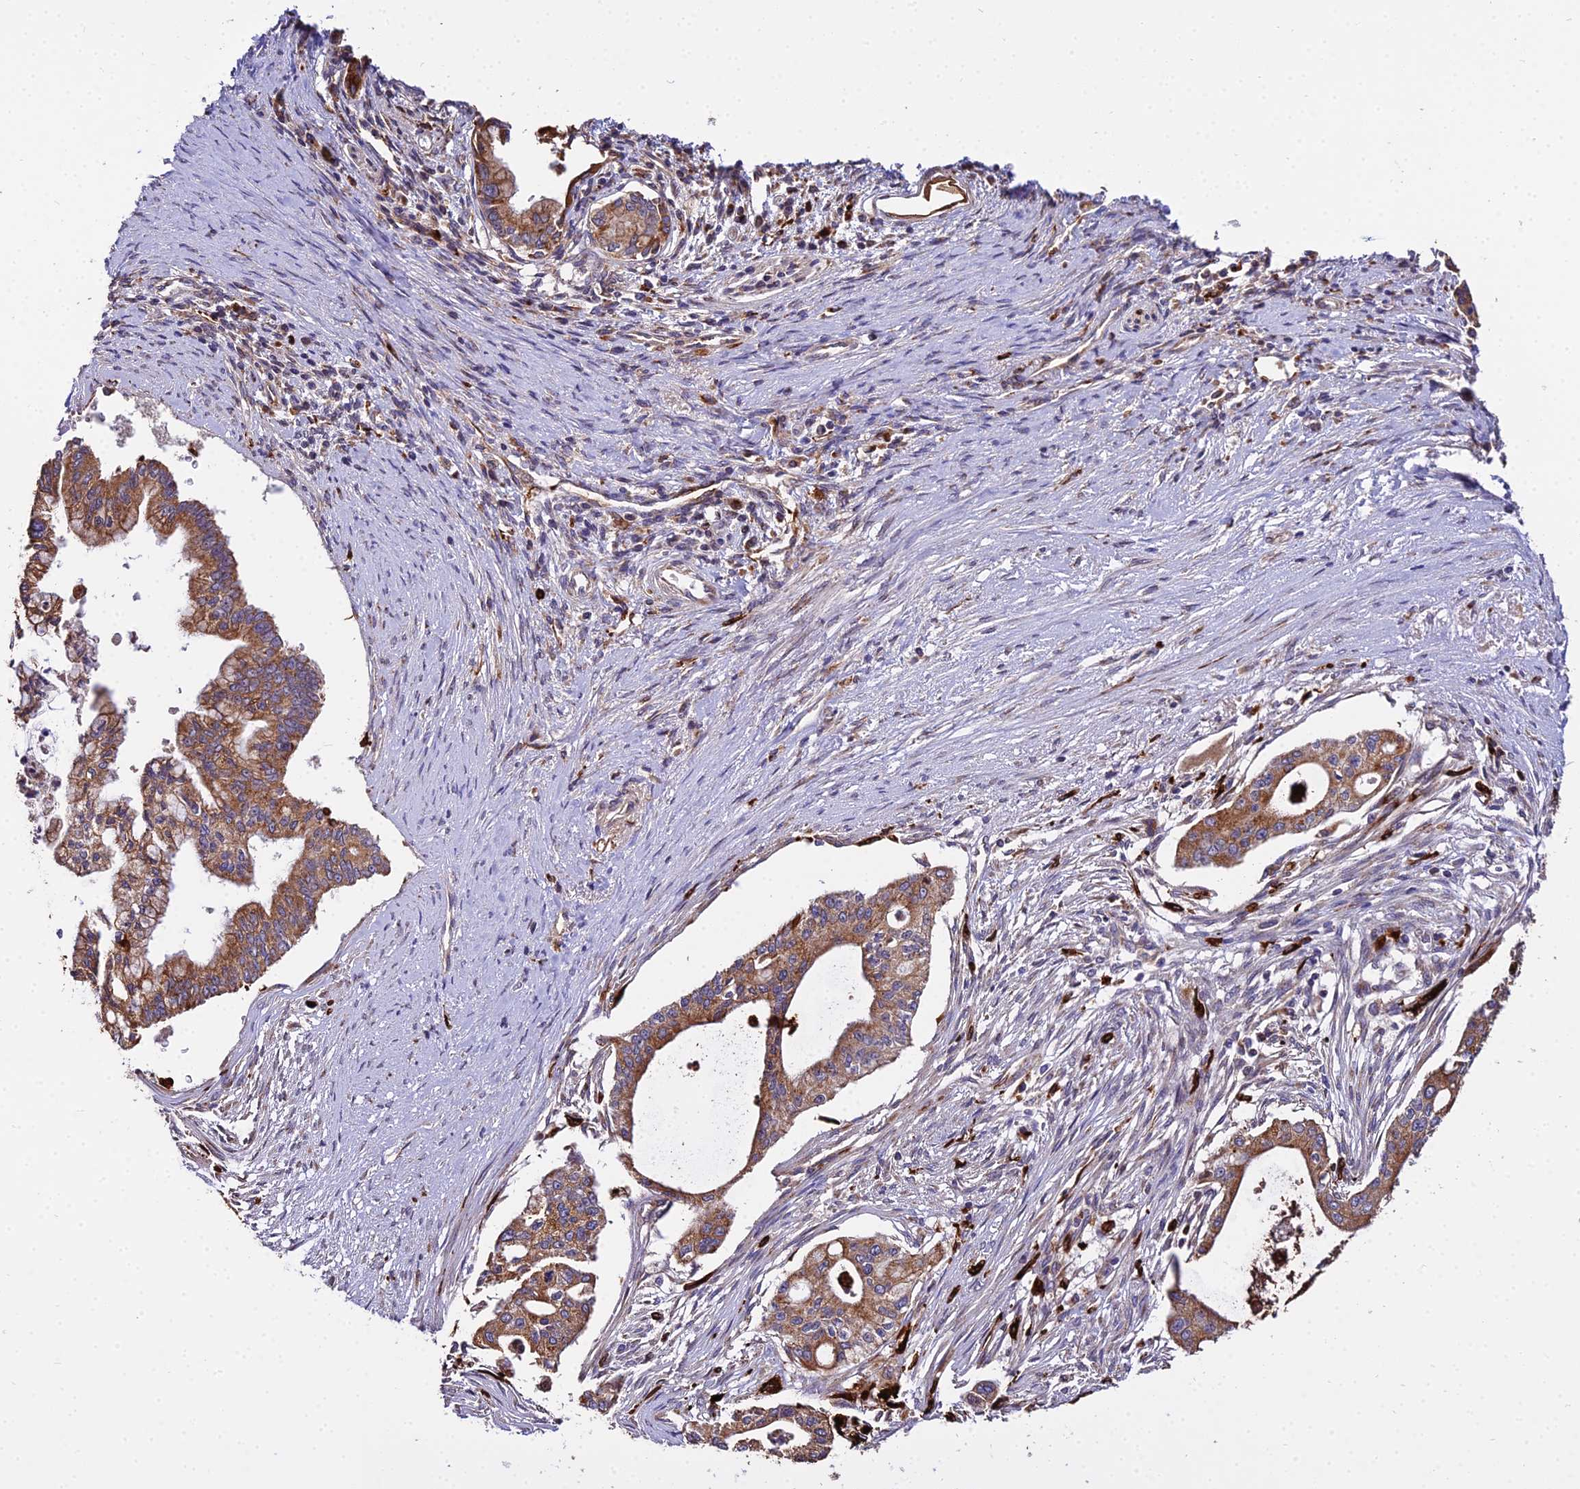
{"staining": {"intensity": "moderate", "quantity": ">75%", "location": "cytoplasmic/membranous"}, "tissue": "pancreatic cancer", "cell_type": "Tumor cells", "image_type": "cancer", "snomed": [{"axis": "morphology", "description": "Adenocarcinoma, NOS"}, {"axis": "topography", "description": "Pancreas"}], "caption": "This image shows immunohistochemistry staining of human pancreatic adenocarcinoma, with medium moderate cytoplasmic/membranous expression in about >75% of tumor cells.", "gene": "PEX19", "patient": {"sex": "male", "age": 46}}